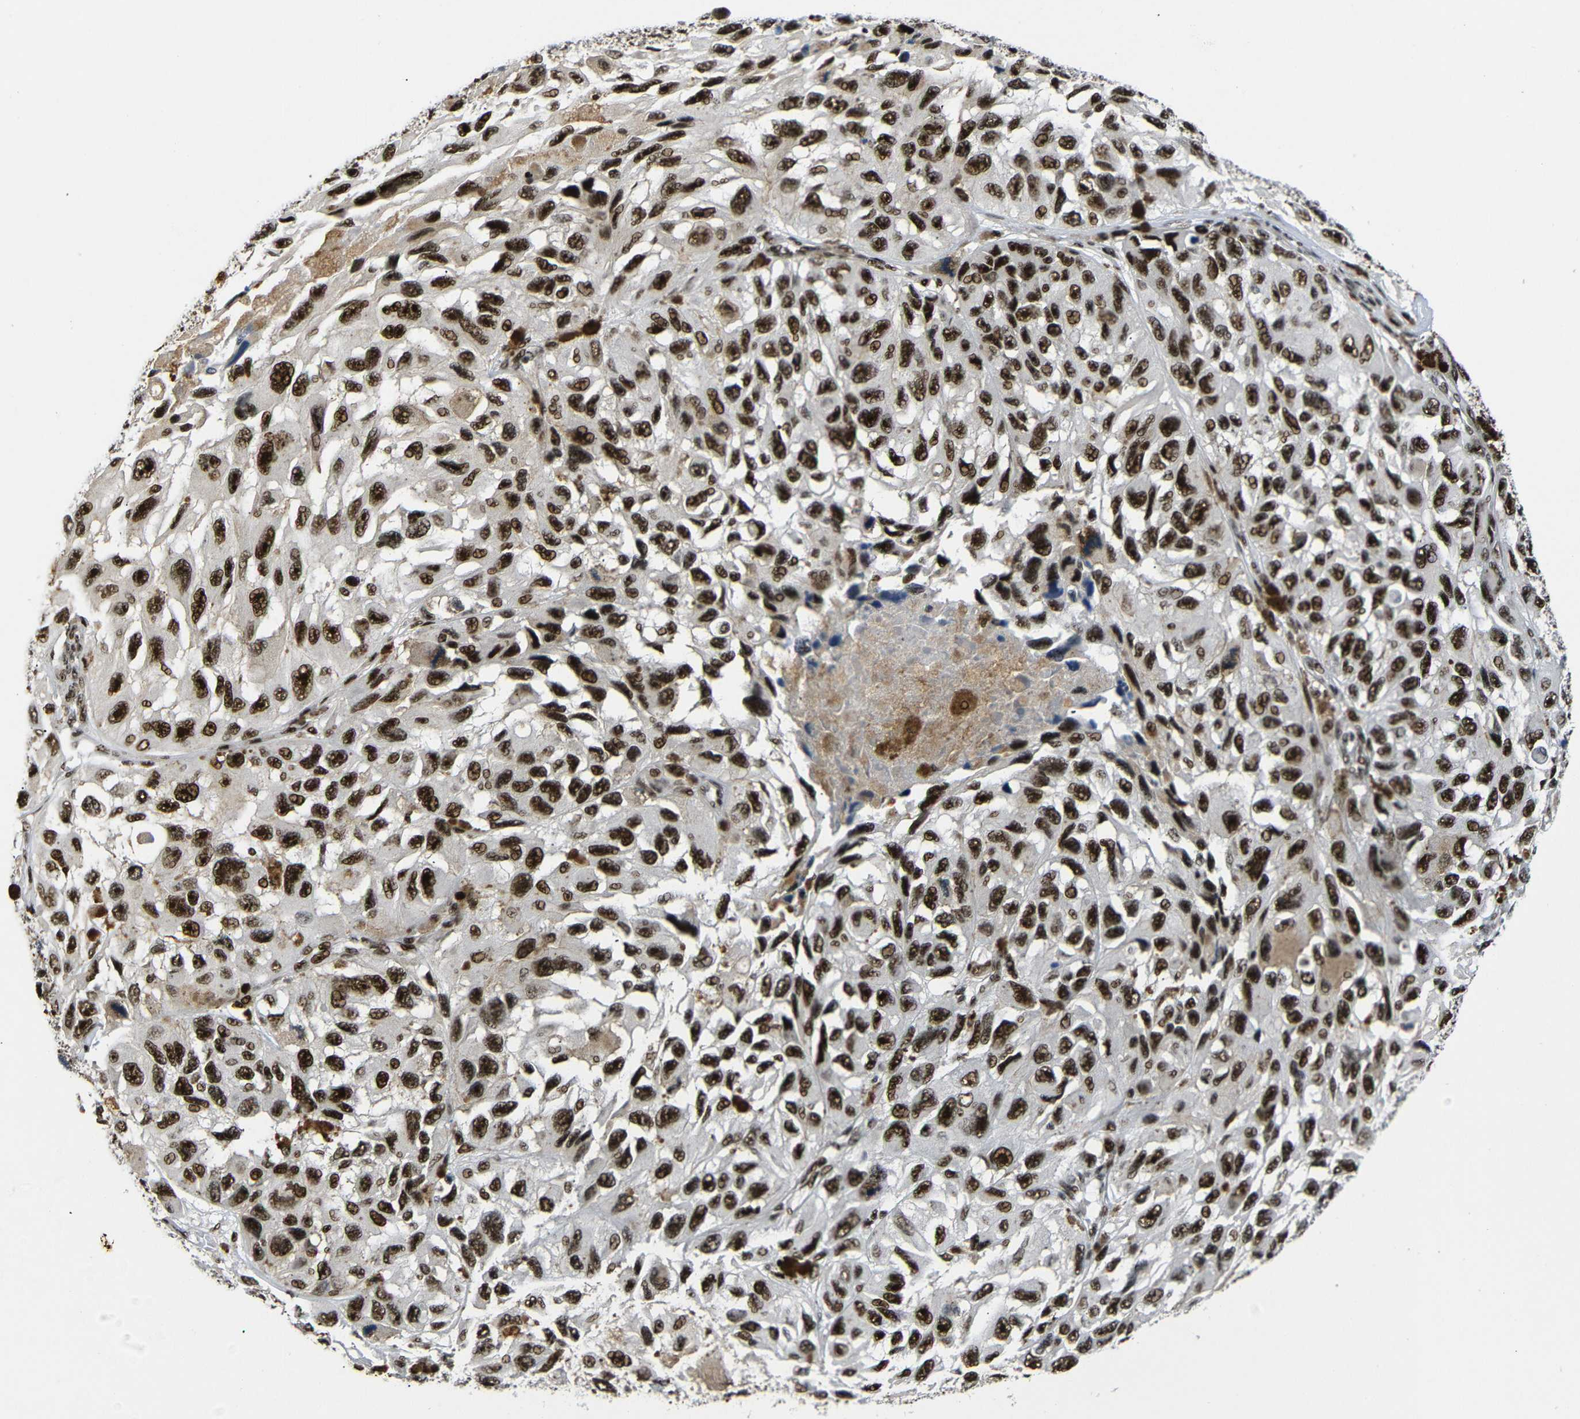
{"staining": {"intensity": "strong", "quantity": ">75%", "location": "nuclear"}, "tissue": "melanoma", "cell_type": "Tumor cells", "image_type": "cancer", "snomed": [{"axis": "morphology", "description": "Malignant melanoma, NOS"}, {"axis": "topography", "description": "Skin"}], "caption": "Immunohistochemical staining of melanoma reveals strong nuclear protein expression in about >75% of tumor cells. (DAB (3,3'-diaminobenzidine) IHC with brightfield microscopy, high magnification).", "gene": "SETDB2", "patient": {"sex": "female", "age": 73}}